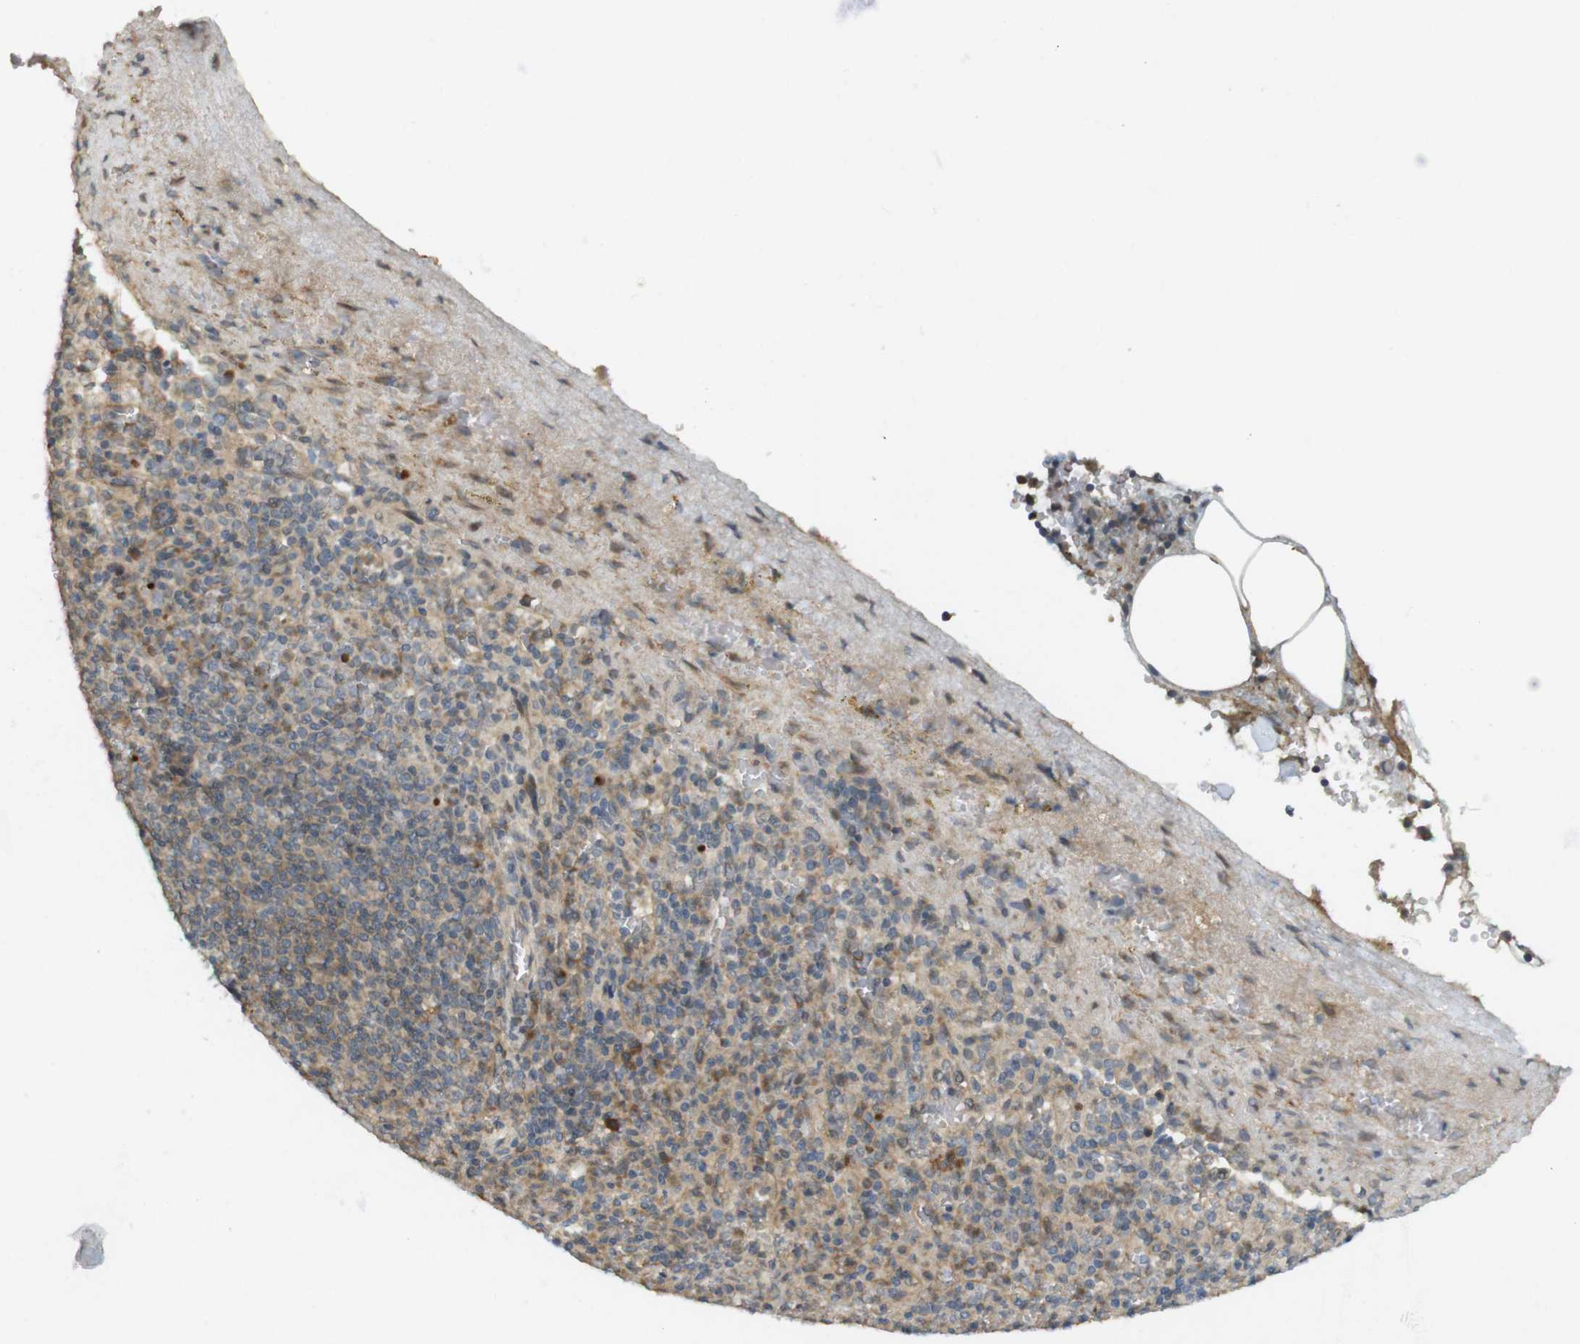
{"staining": {"intensity": "moderate", "quantity": ">75%", "location": "cytoplasmic/membranous"}, "tissue": "spleen", "cell_type": "Cells in red pulp", "image_type": "normal", "snomed": [{"axis": "morphology", "description": "Normal tissue, NOS"}, {"axis": "topography", "description": "Spleen"}], "caption": "Immunohistochemical staining of benign human spleen exhibits >75% levels of moderate cytoplasmic/membranous protein positivity in approximately >75% of cells in red pulp.", "gene": "CLRN3", "patient": {"sex": "female", "age": 74}}